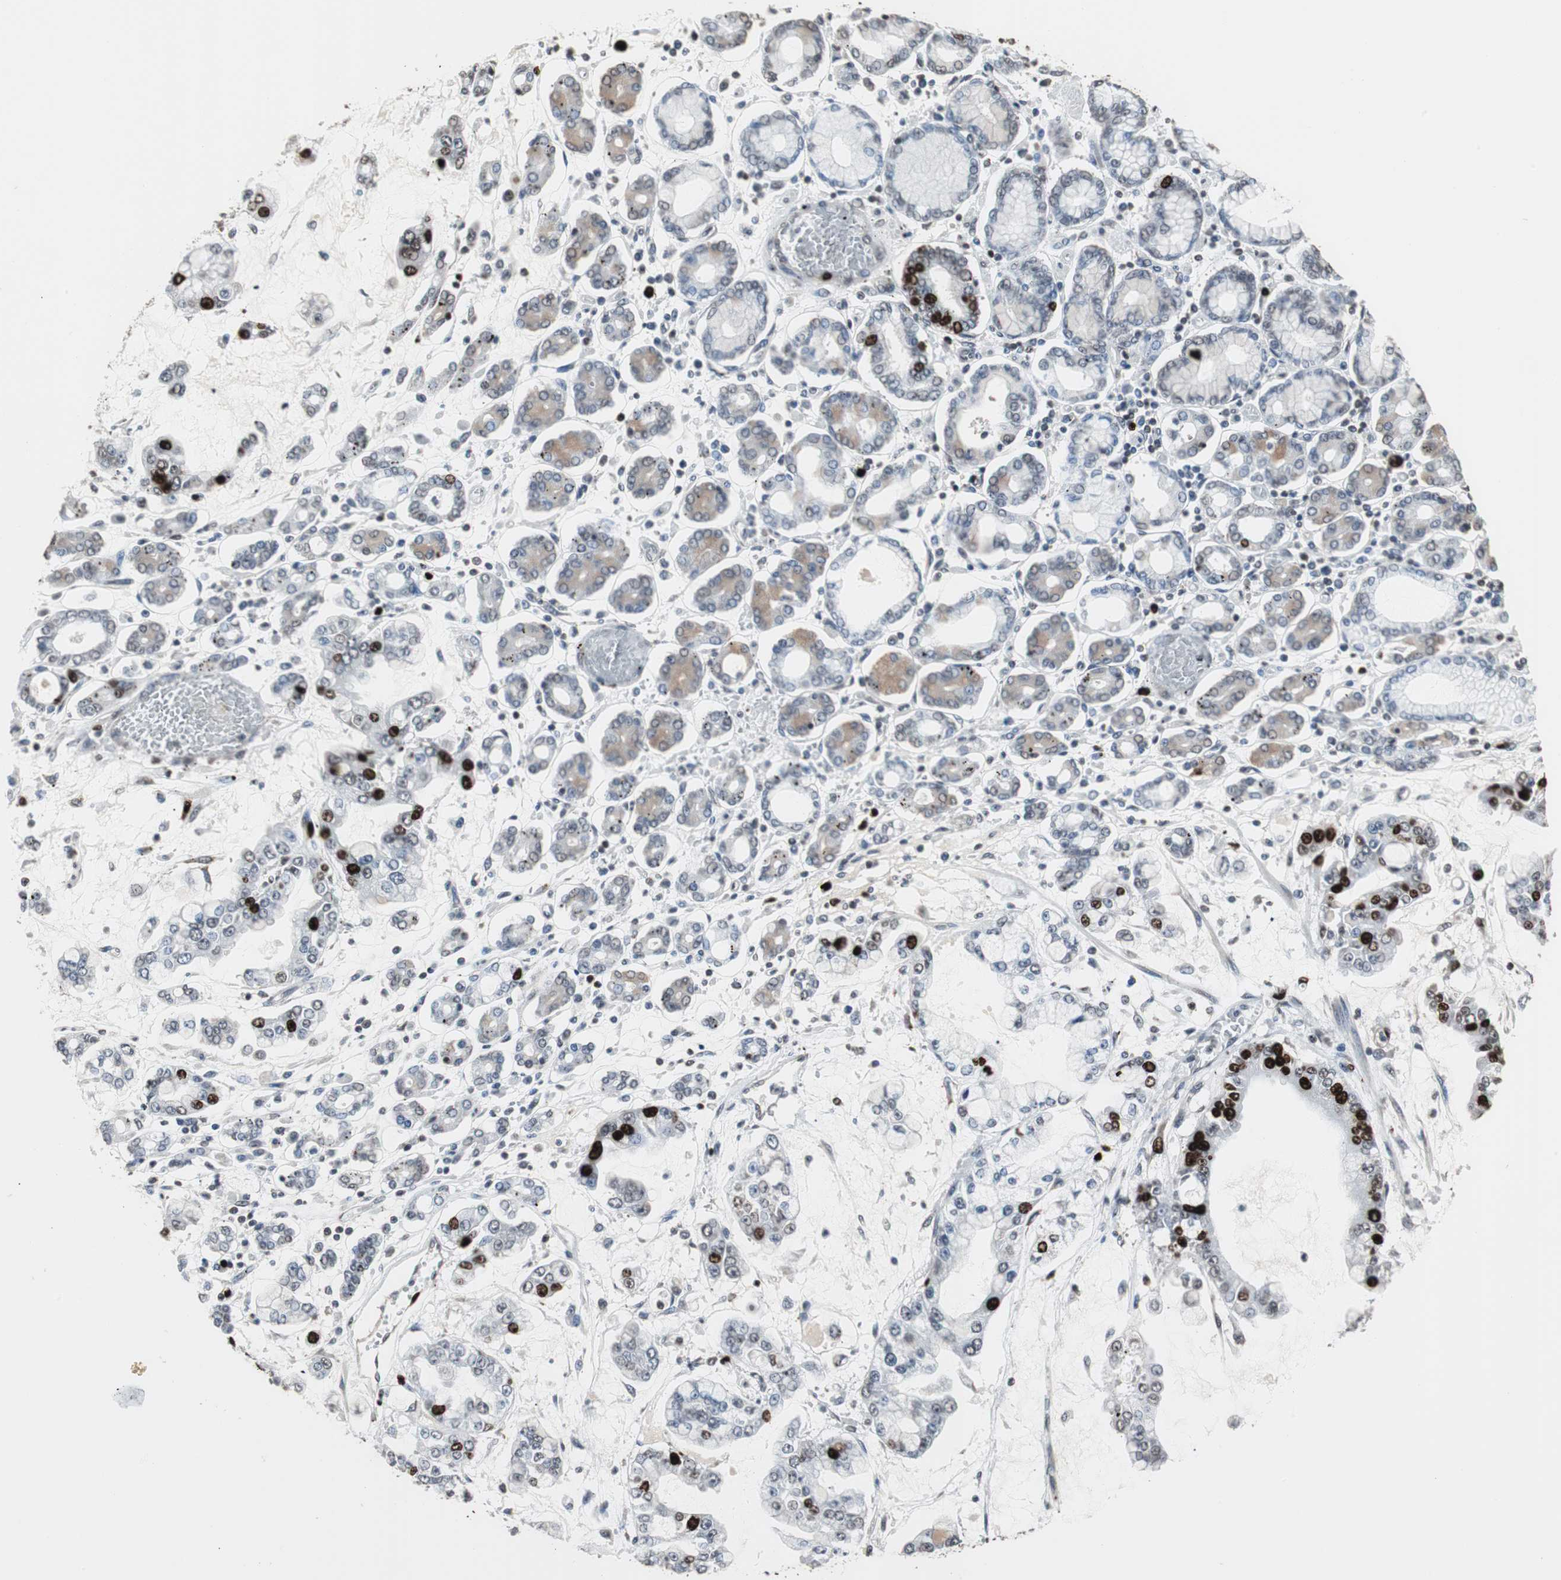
{"staining": {"intensity": "strong", "quantity": "<25%", "location": "cytoplasmic/membranous,nuclear"}, "tissue": "stomach cancer", "cell_type": "Tumor cells", "image_type": "cancer", "snomed": [{"axis": "morphology", "description": "Normal tissue, NOS"}, {"axis": "morphology", "description": "Adenocarcinoma, NOS"}, {"axis": "topography", "description": "Stomach, upper"}, {"axis": "topography", "description": "Stomach"}], "caption": "There is medium levels of strong cytoplasmic/membranous and nuclear positivity in tumor cells of adenocarcinoma (stomach), as demonstrated by immunohistochemical staining (brown color).", "gene": "TOP2A", "patient": {"sex": "male", "age": 76}}